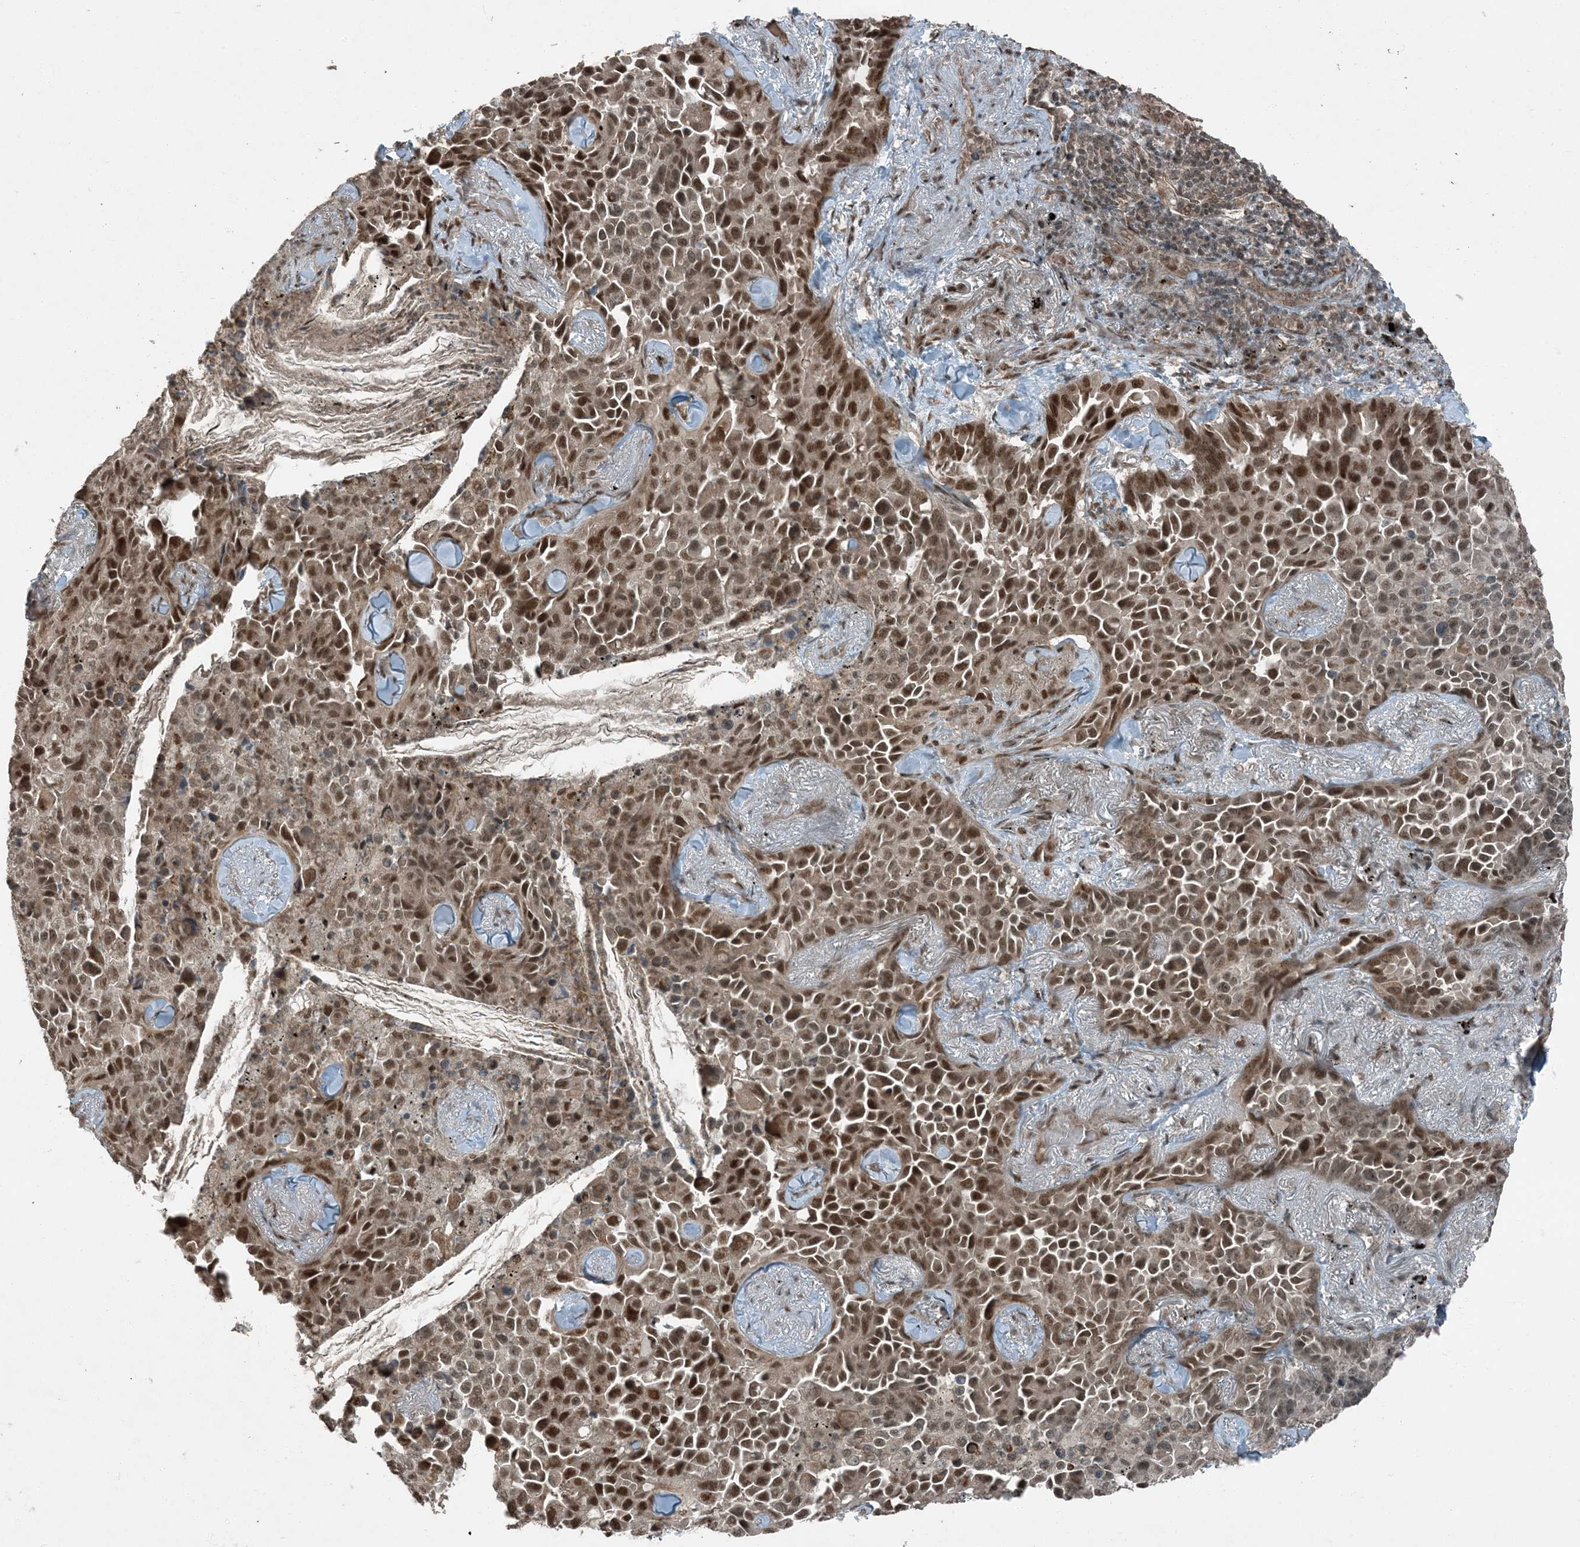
{"staining": {"intensity": "moderate", "quantity": ">75%", "location": "nuclear"}, "tissue": "lung cancer", "cell_type": "Tumor cells", "image_type": "cancer", "snomed": [{"axis": "morphology", "description": "Adenocarcinoma, NOS"}, {"axis": "topography", "description": "Lung"}], "caption": "There is medium levels of moderate nuclear staining in tumor cells of adenocarcinoma (lung), as demonstrated by immunohistochemical staining (brown color).", "gene": "TRAPPC12", "patient": {"sex": "female", "age": 67}}